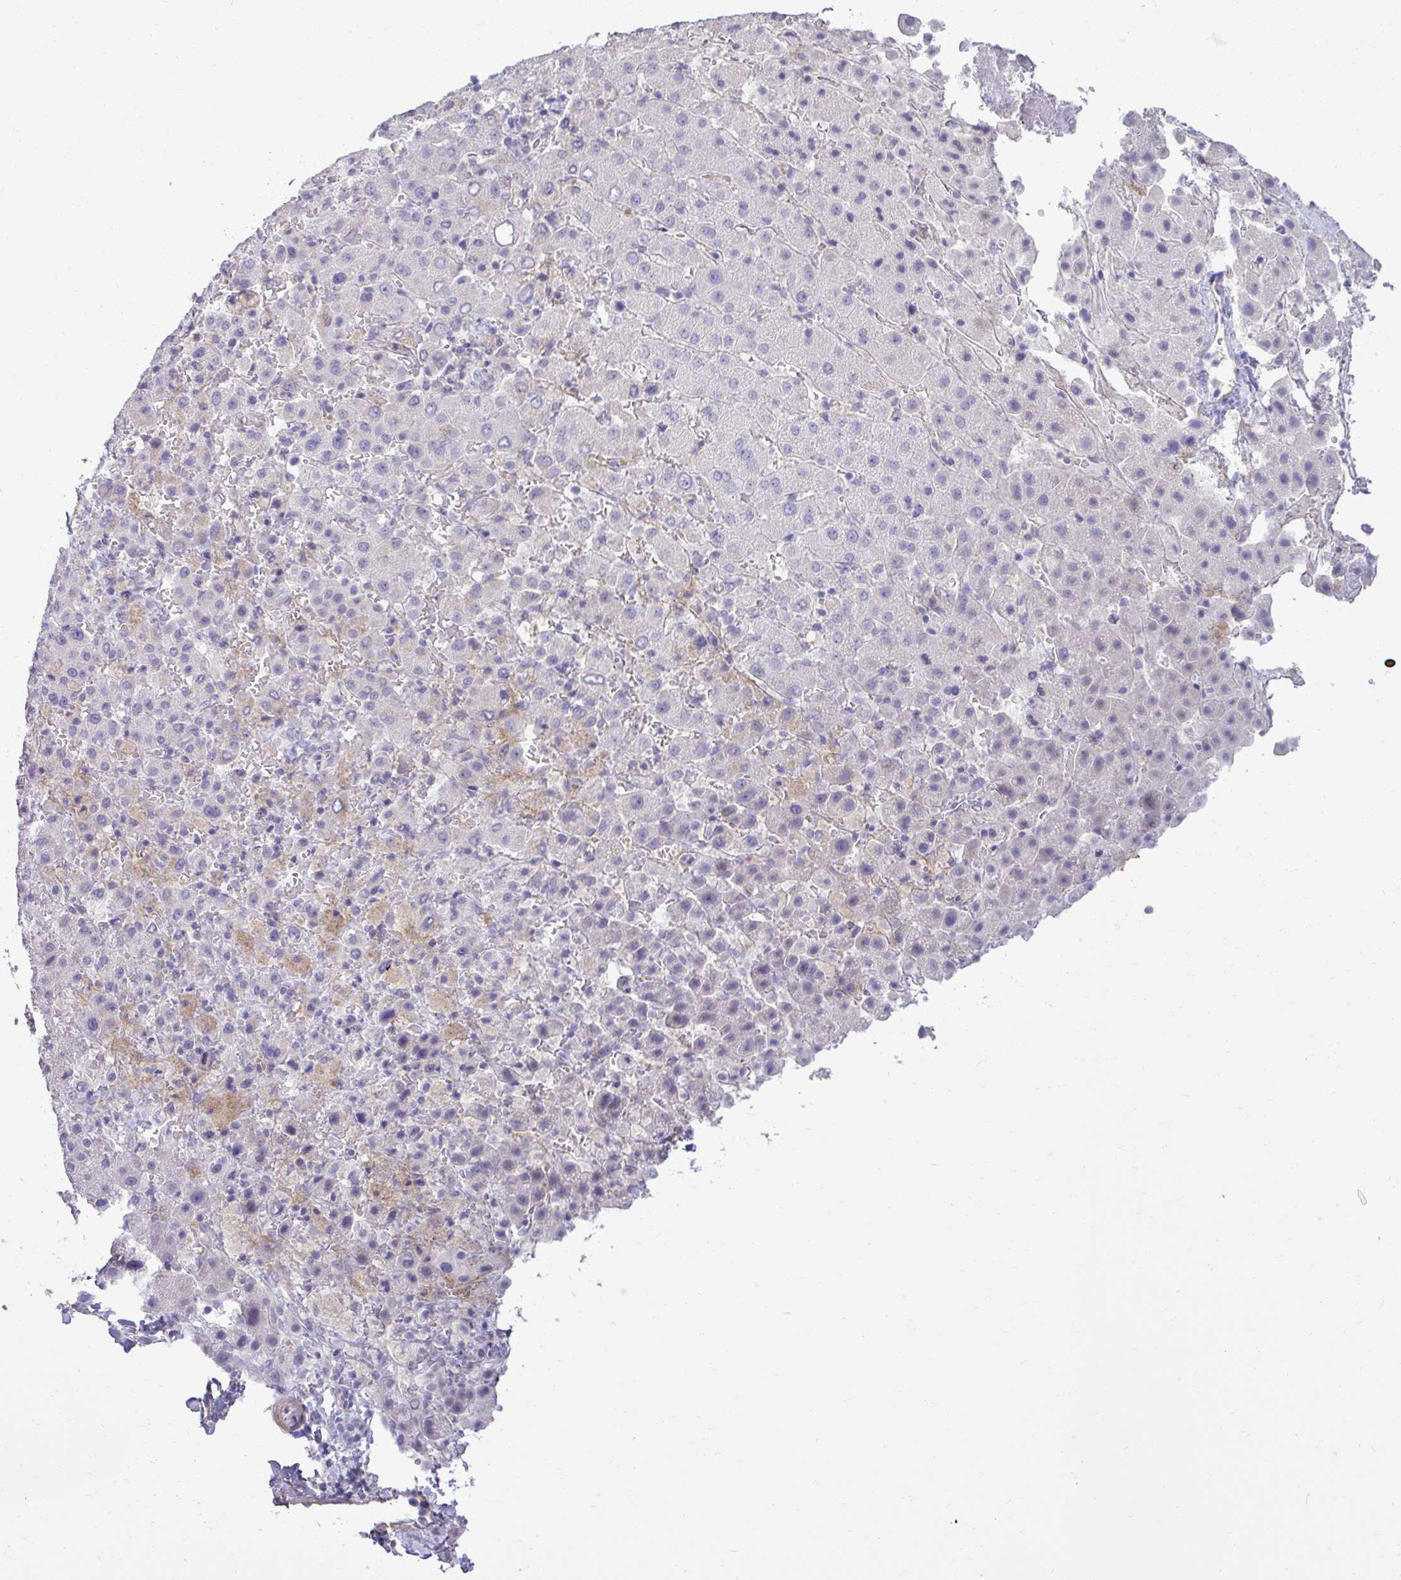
{"staining": {"intensity": "negative", "quantity": "none", "location": "none"}, "tissue": "liver cancer", "cell_type": "Tumor cells", "image_type": "cancer", "snomed": [{"axis": "morphology", "description": "Carcinoma, Hepatocellular, NOS"}, {"axis": "topography", "description": "Liver"}], "caption": "Tumor cells show no significant protein expression in hepatocellular carcinoma (liver).", "gene": "SLC30A3", "patient": {"sex": "female", "age": 58}}